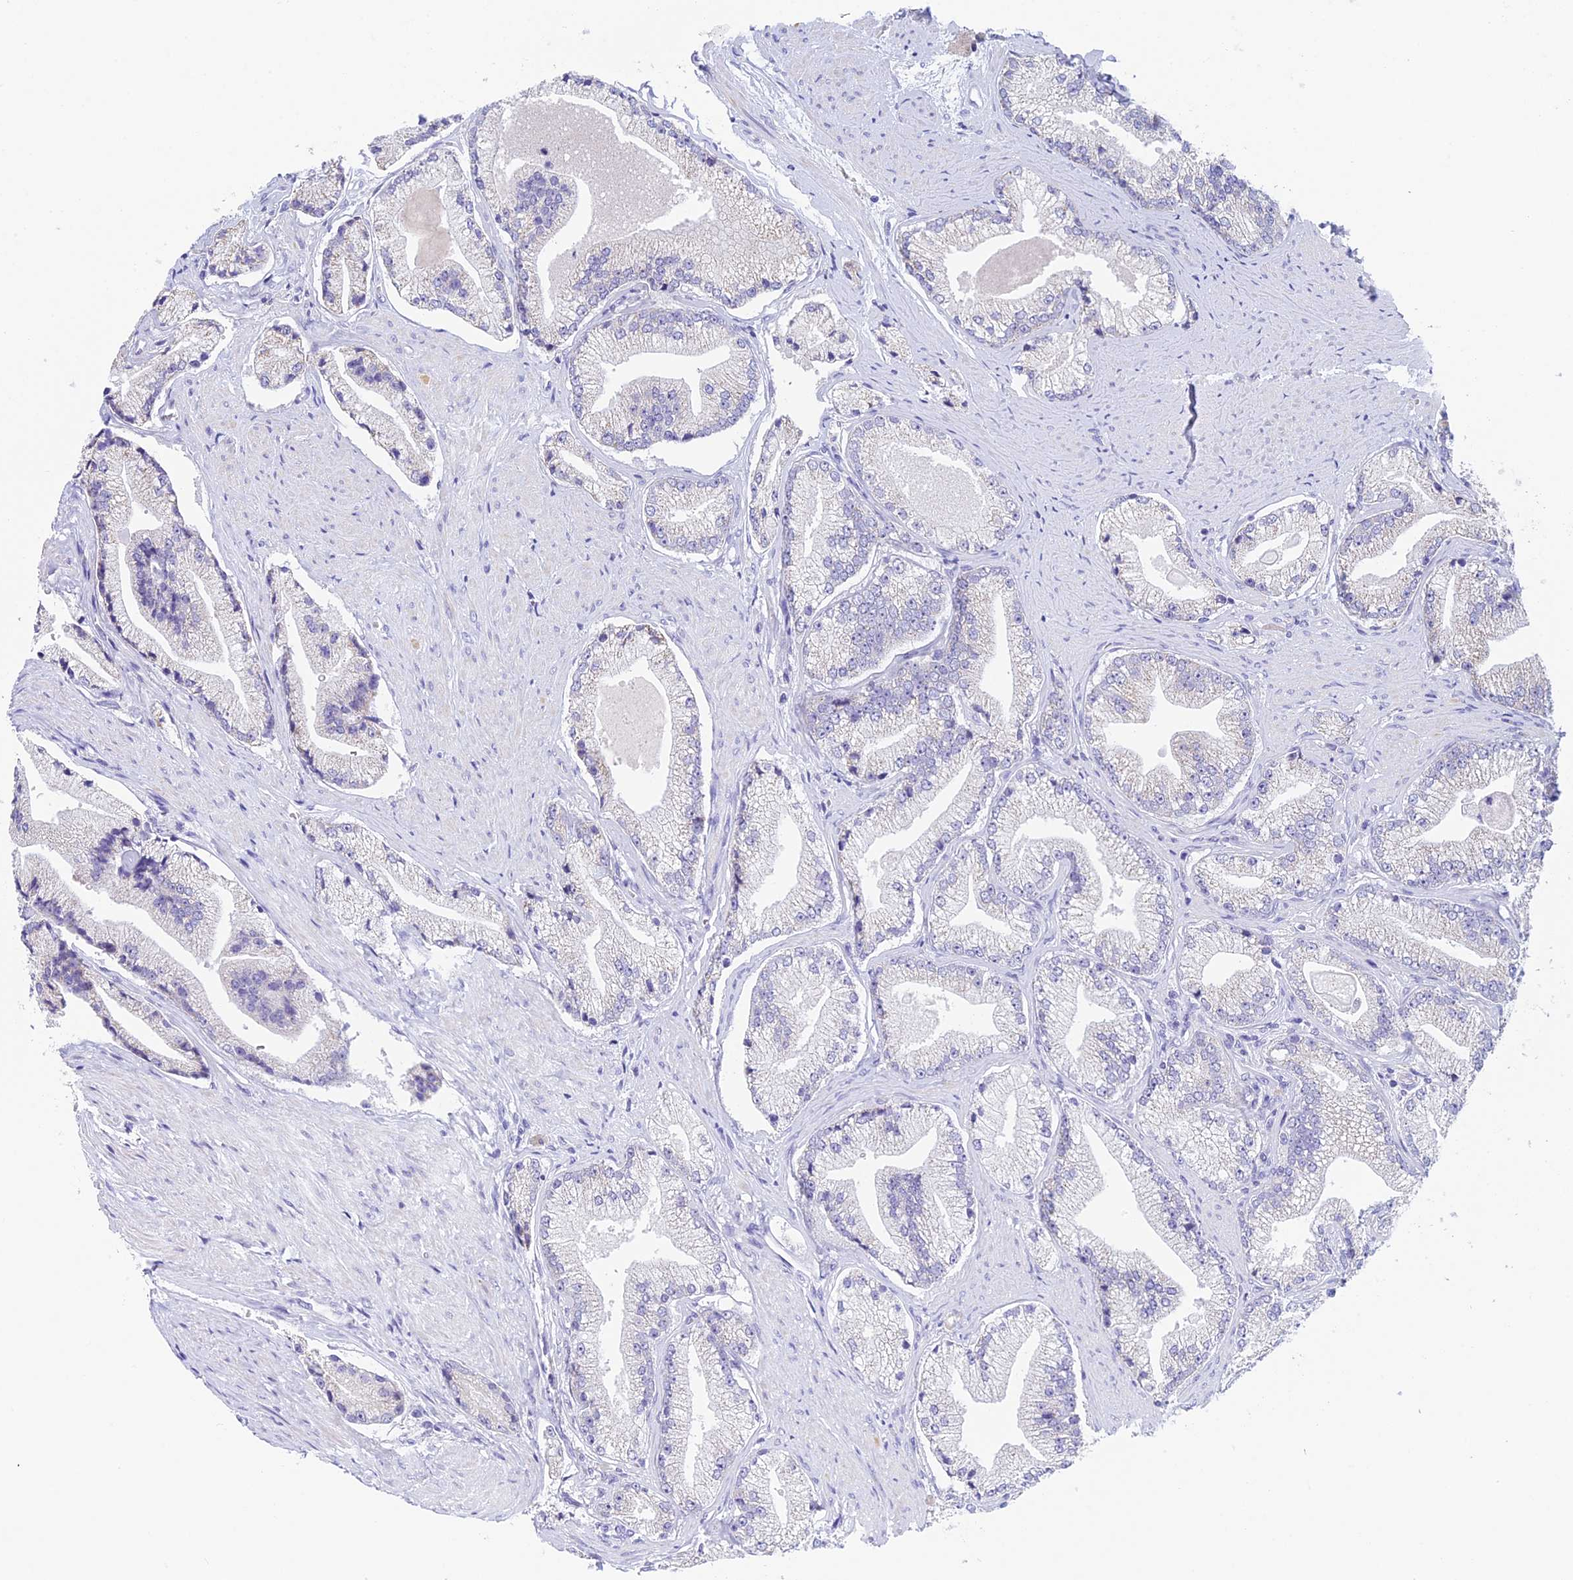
{"staining": {"intensity": "negative", "quantity": "none", "location": "none"}, "tissue": "prostate cancer", "cell_type": "Tumor cells", "image_type": "cancer", "snomed": [{"axis": "morphology", "description": "Adenocarcinoma, High grade"}, {"axis": "topography", "description": "Prostate"}], "caption": "High power microscopy photomicrograph of an immunohistochemistry (IHC) micrograph of prostate adenocarcinoma (high-grade), revealing no significant positivity in tumor cells.", "gene": "REXO5", "patient": {"sex": "male", "age": 67}}